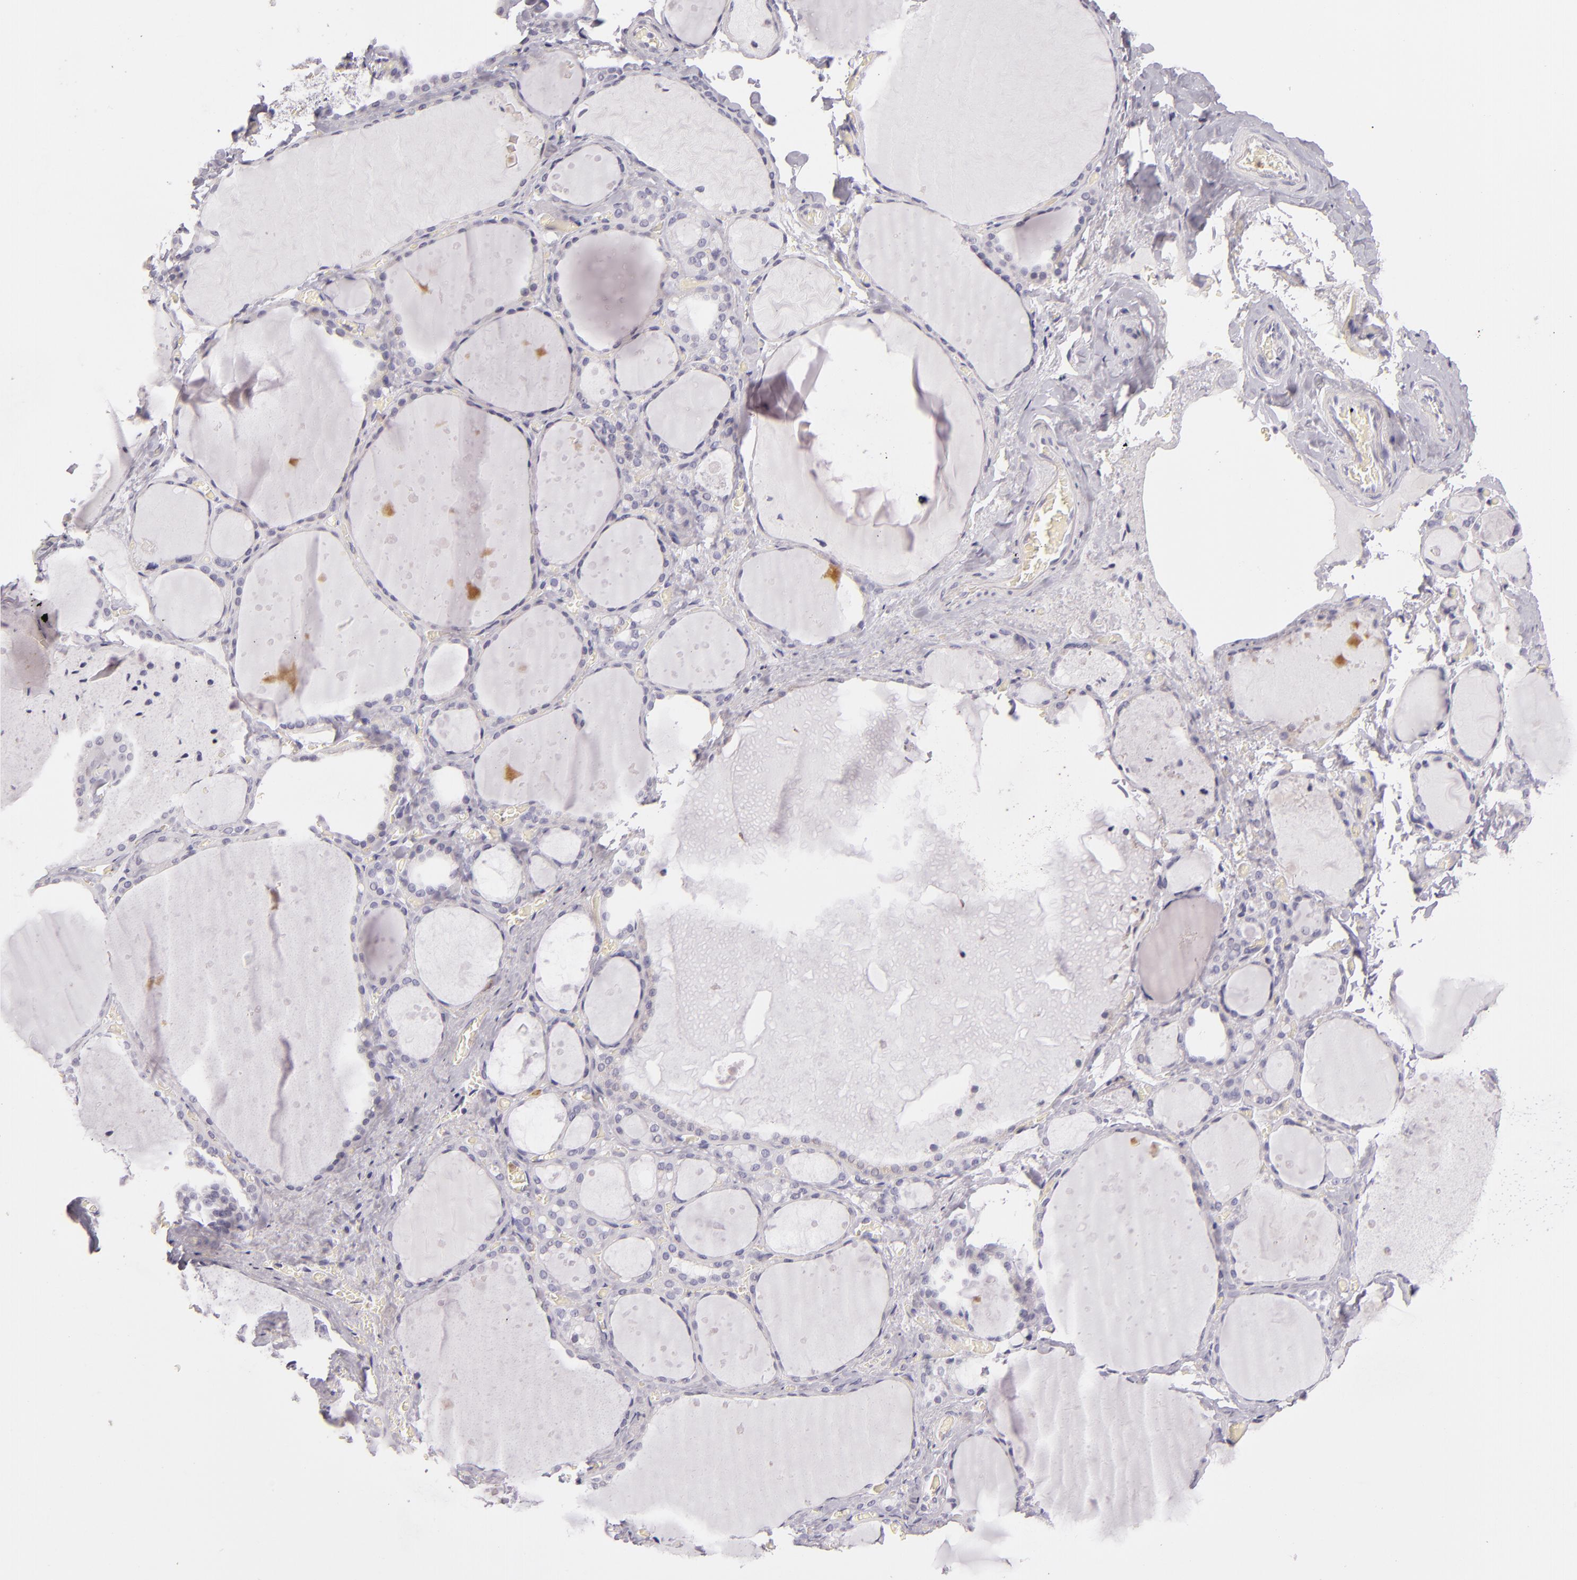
{"staining": {"intensity": "negative", "quantity": "none", "location": "none"}, "tissue": "thyroid gland", "cell_type": "Glandular cells", "image_type": "normal", "snomed": [{"axis": "morphology", "description": "Normal tissue, NOS"}, {"axis": "topography", "description": "Thyroid gland"}], "caption": "This photomicrograph is of benign thyroid gland stained with immunohistochemistry to label a protein in brown with the nuclei are counter-stained blue. There is no staining in glandular cells. The staining is performed using DAB brown chromogen with nuclei counter-stained in using hematoxylin.", "gene": "FAM181A", "patient": {"sex": "male", "age": 76}}